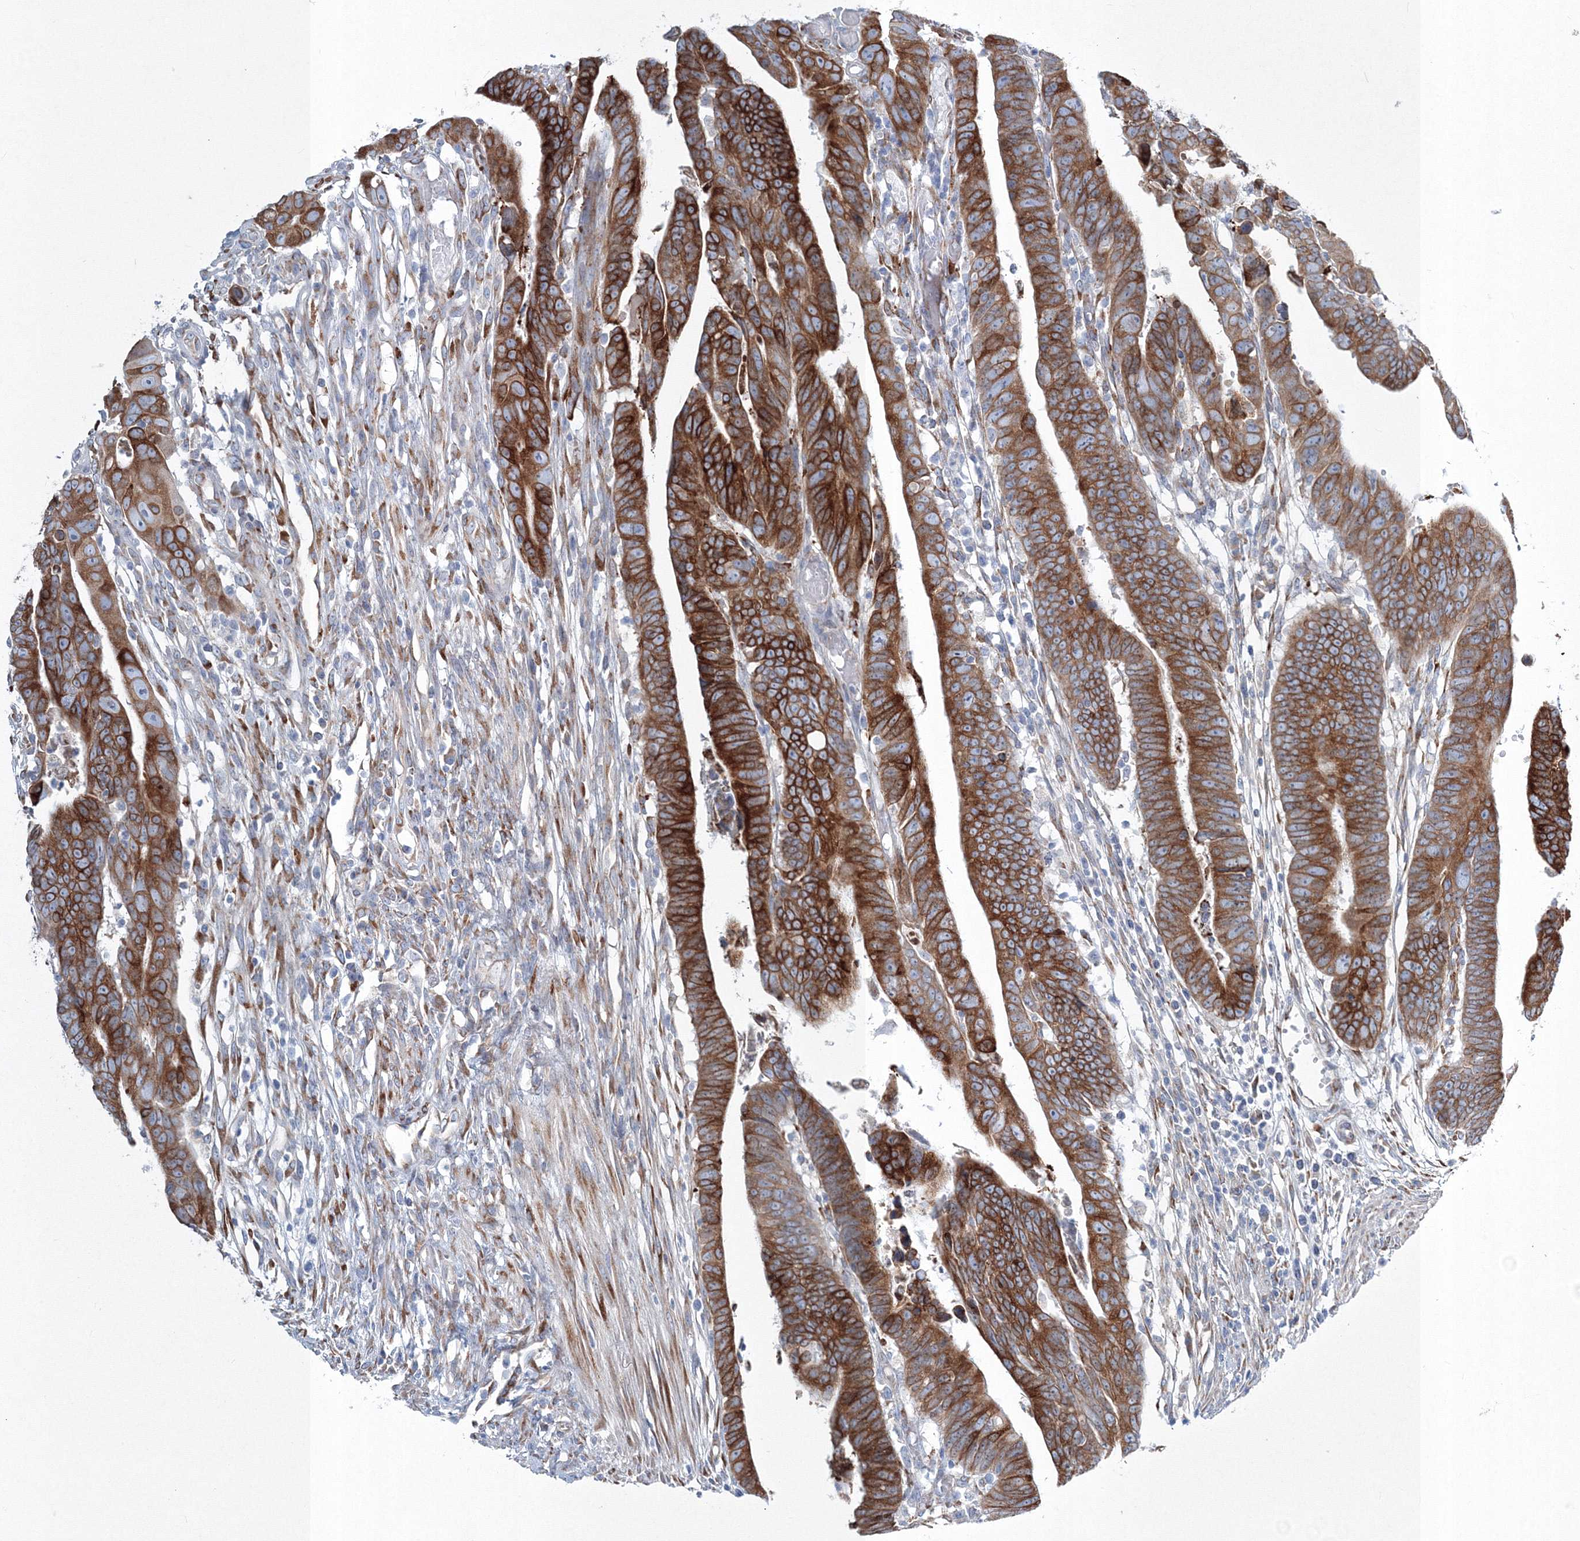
{"staining": {"intensity": "strong", "quantity": ">75%", "location": "cytoplasmic/membranous"}, "tissue": "colorectal cancer", "cell_type": "Tumor cells", "image_type": "cancer", "snomed": [{"axis": "morphology", "description": "Adenocarcinoma, NOS"}, {"axis": "topography", "description": "Rectum"}], "caption": "Protein staining exhibits strong cytoplasmic/membranous expression in approximately >75% of tumor cells in colorectal cancer (adenocarcinoma). The staining was performed using DAB (3,3'-diaminobenzidine), with brown indicating positive protein expression. Nuclei are stained blue with hematoxylin.", "gene": "RCN1", "patient": {"sex": "female", "age": 65}}